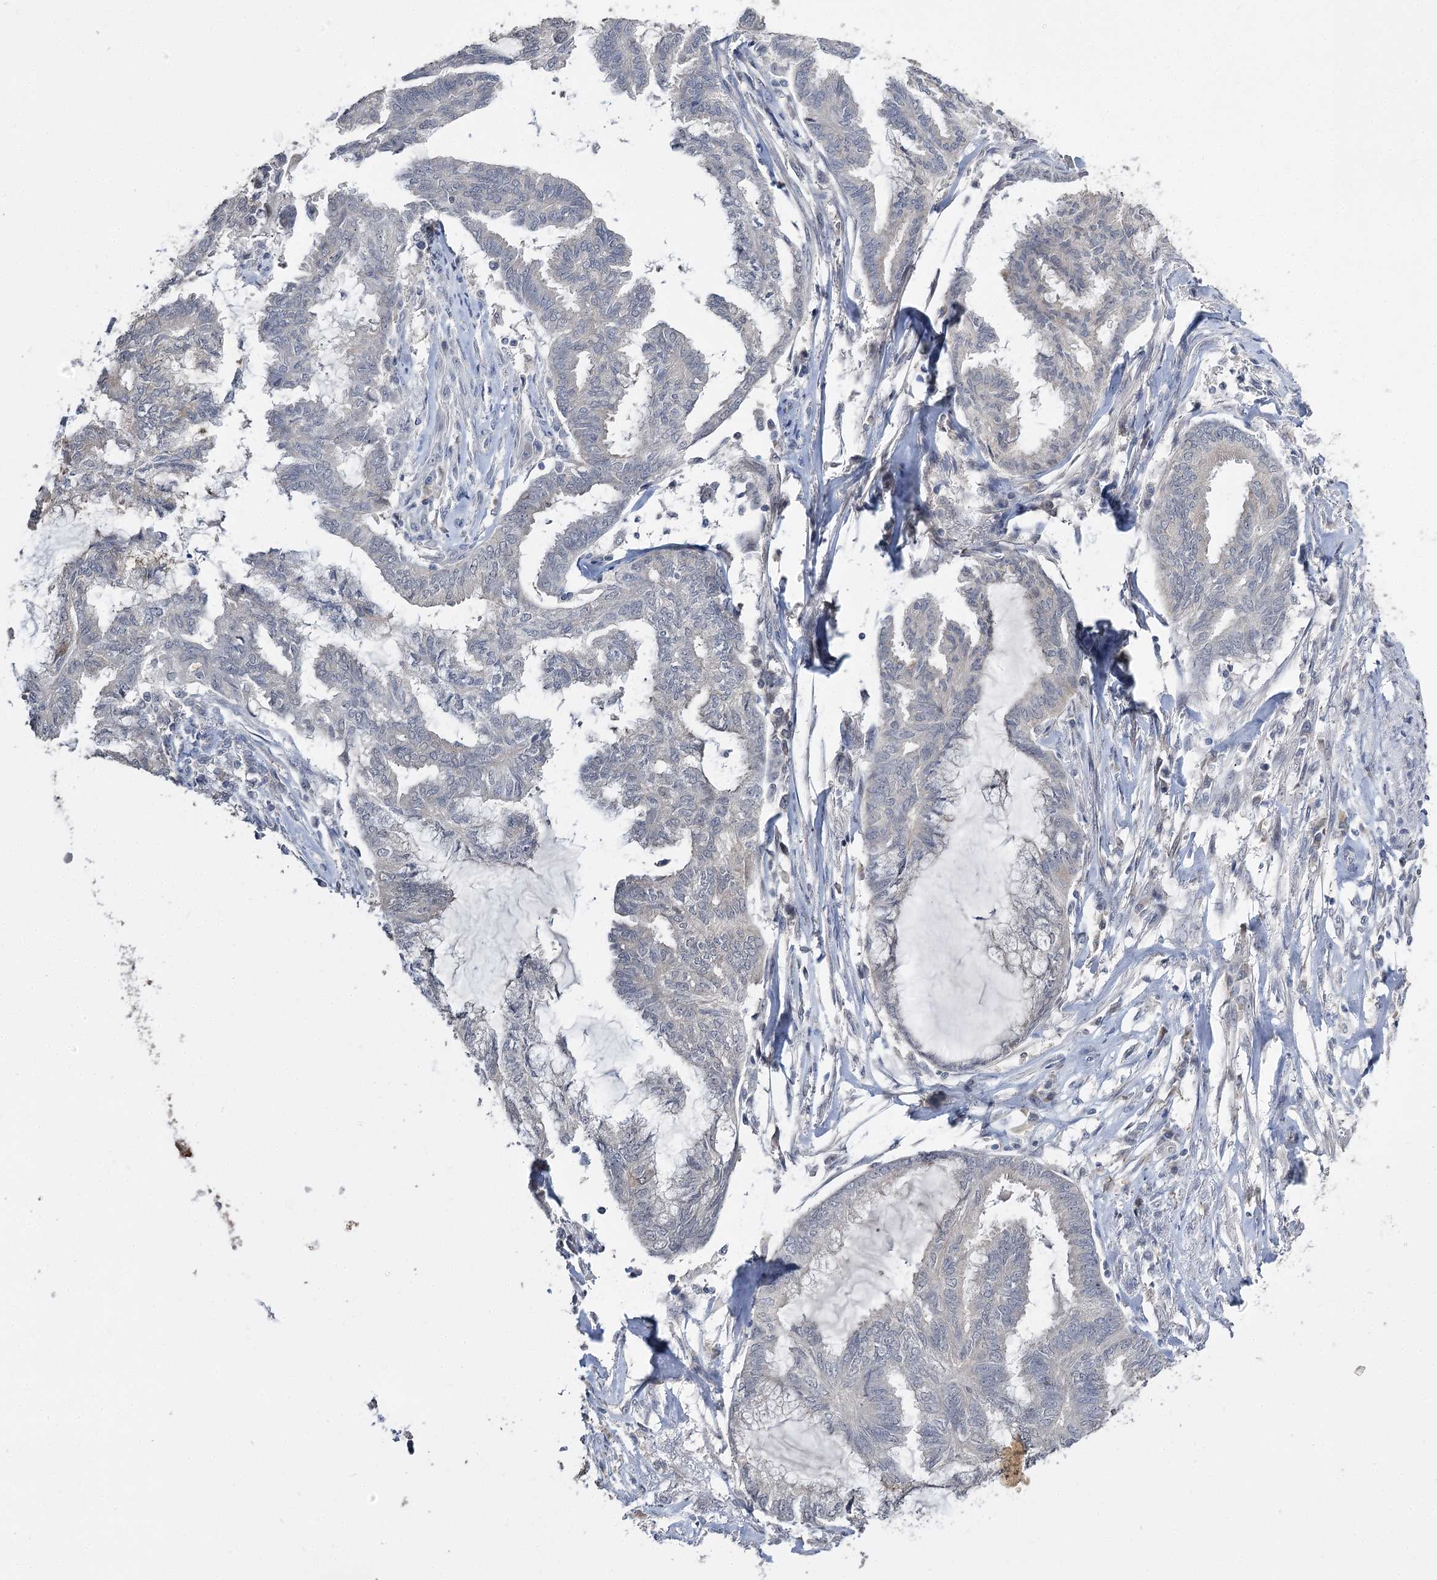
{"staining": {"intensity": "negative", "quantity": "none", "location": "none"}, "tissue": "endometrial cancer", "cell_type": "Tumor cells", "image_type": "cancer", "snomed": [{"axis": "morphology", "description": "Adenocarcinoma, NOS"}, {"axis": "topography", "description": "Endometrium"}], "caption": "A photomicrograph of human endometrial adenocarcinoma is negative for staining in tumor cells.", "gene": "PHYHIPL", "patient": {"sex": "female", "age": 86}}